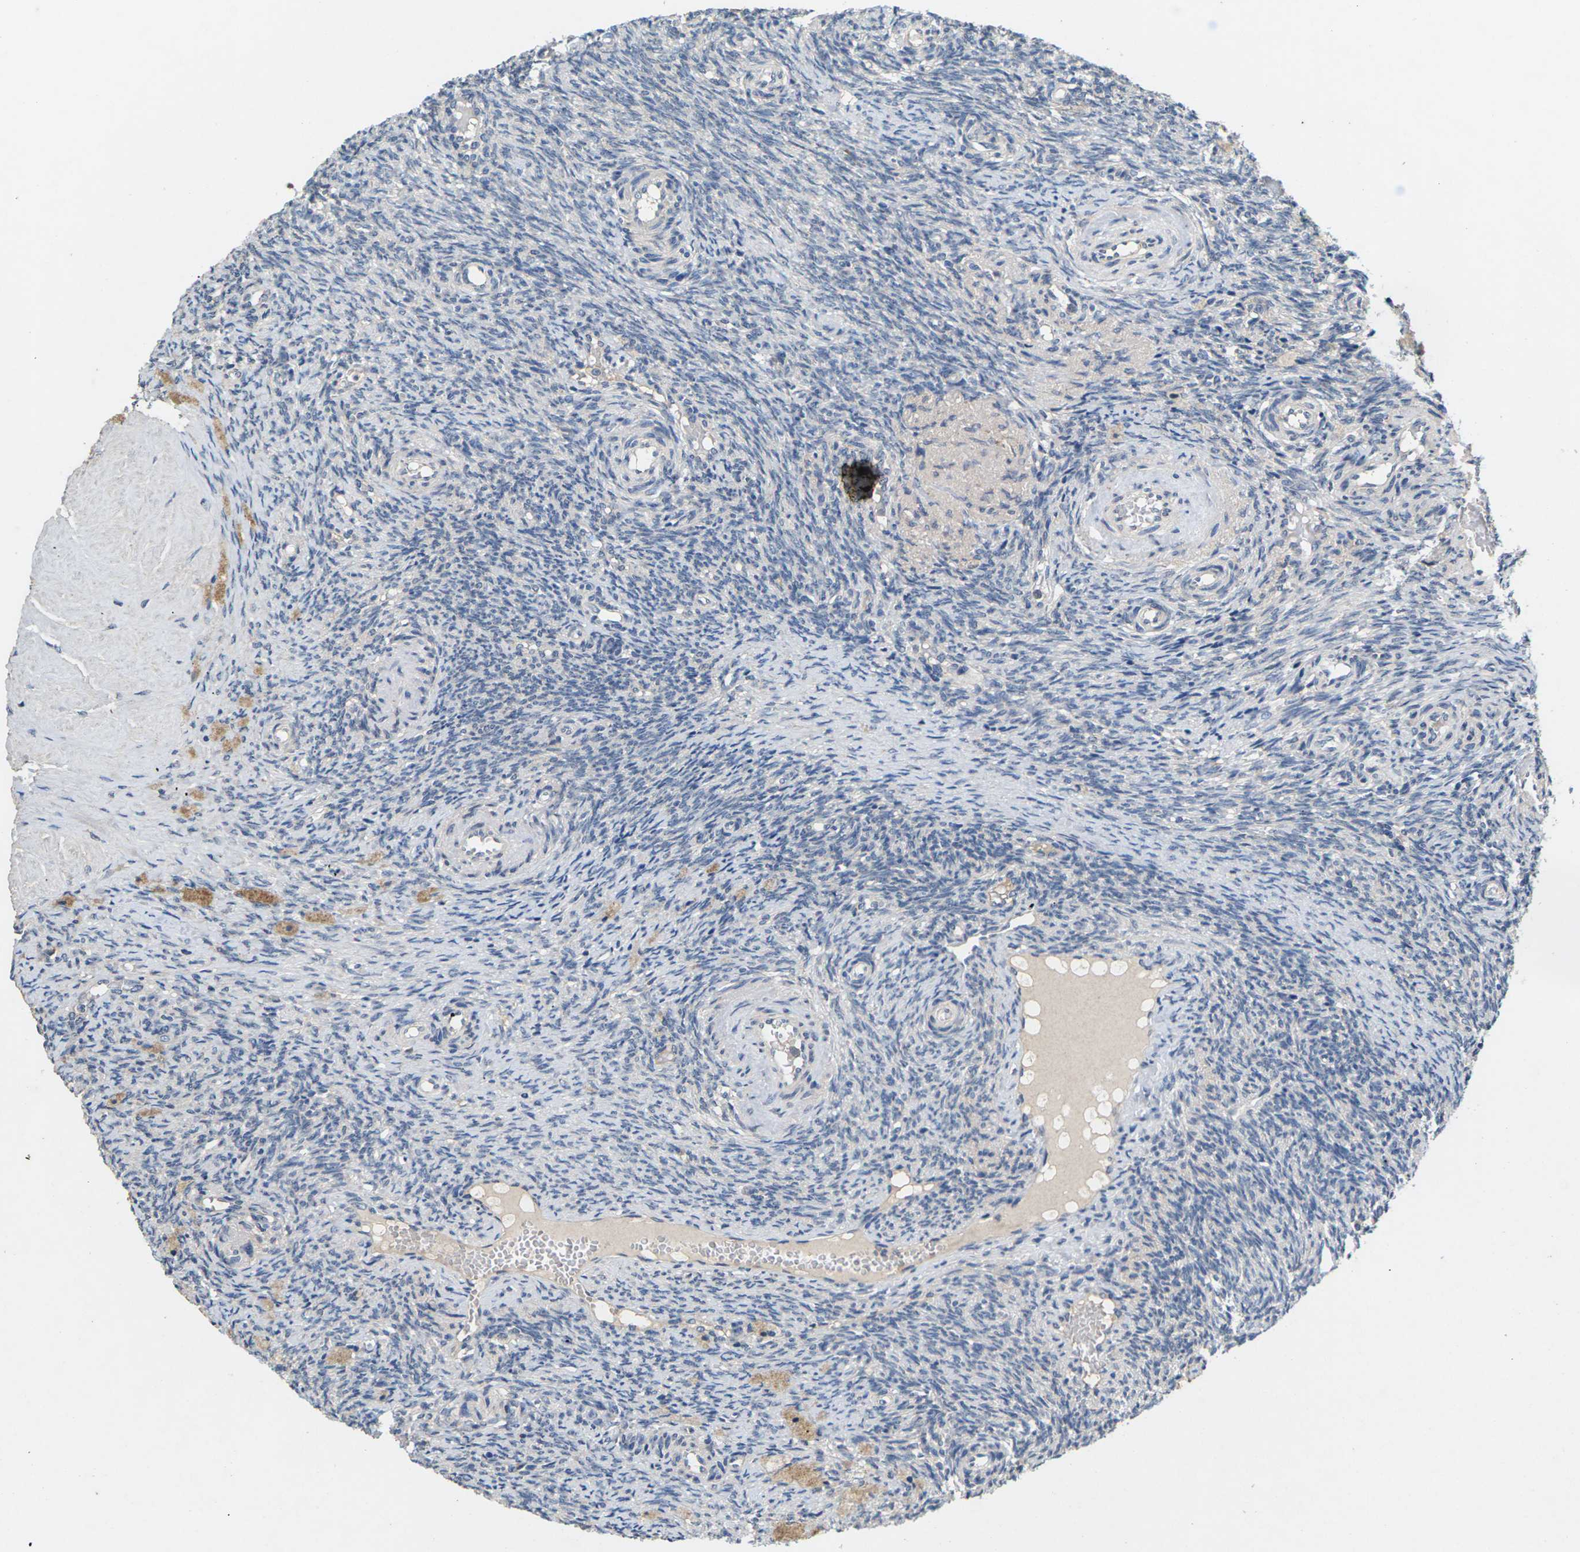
{"staining": {"intensity": "negative", "quantity": "none", "location": "none"}, "tissue": "ovary", "cell_type": "Ovarian stroma cells", "image_type": "normal", "snomed": [{"axis": "morphology", "description": "Normal tissue, NOS"}, {"axis": "topography", "description": "Ovary"}], "caption": "This is a photomicrograph of immunohistochemistry (IHC) staining of unremarkable ovary, which shows no positivity in ovarian stroma cells. (DAB immunohistochemistry (IHC) with hematoxylin counter stain).", "gene": "SLC2A2", "patient": {"sex": "female", "age": 41}}